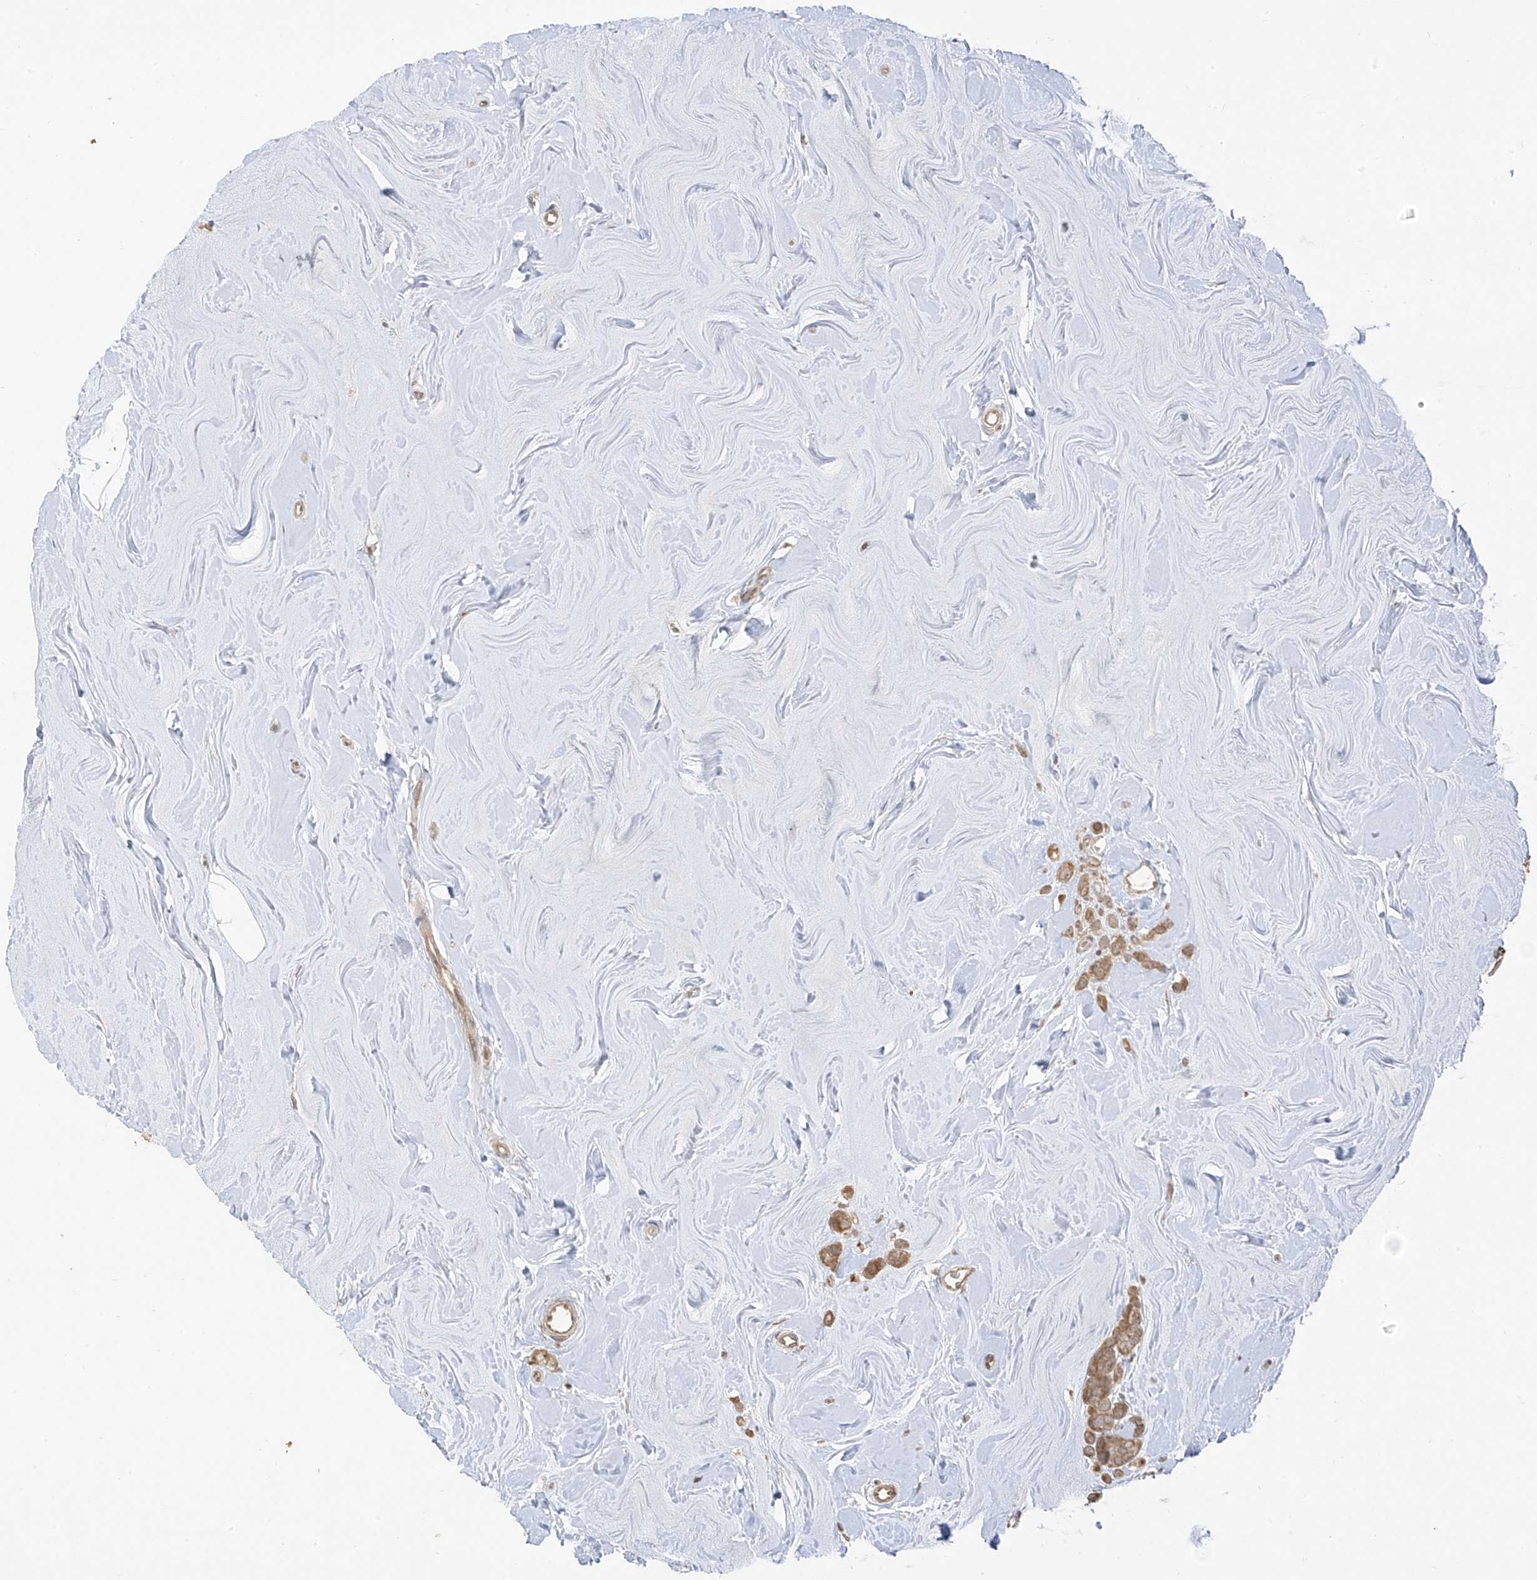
{"staining": {"intensity": "moderate", "quantity": ">75%", "location": "cytoplasmic/membranous"}, "tissue": "breast cancer", "cell_type": "Tumor cells", "image_type": "cancer", "snomed": [{"axis": "morphology", "description": "Lobular carcinoma"}, {"axis": "topography", "description": "Breast"}], "caption": "Immunohistochemical staining of lobular carcinoma (breast) displays medium levels of moderate cytoplasmic/membranous protein positivity in about >75% of tumor cells. Immunohistochemistry stains the protein in brown and the nuclei are stained blue.", "gene": "COLGALT2", "patient": {"sex": "female", "age": 47}}